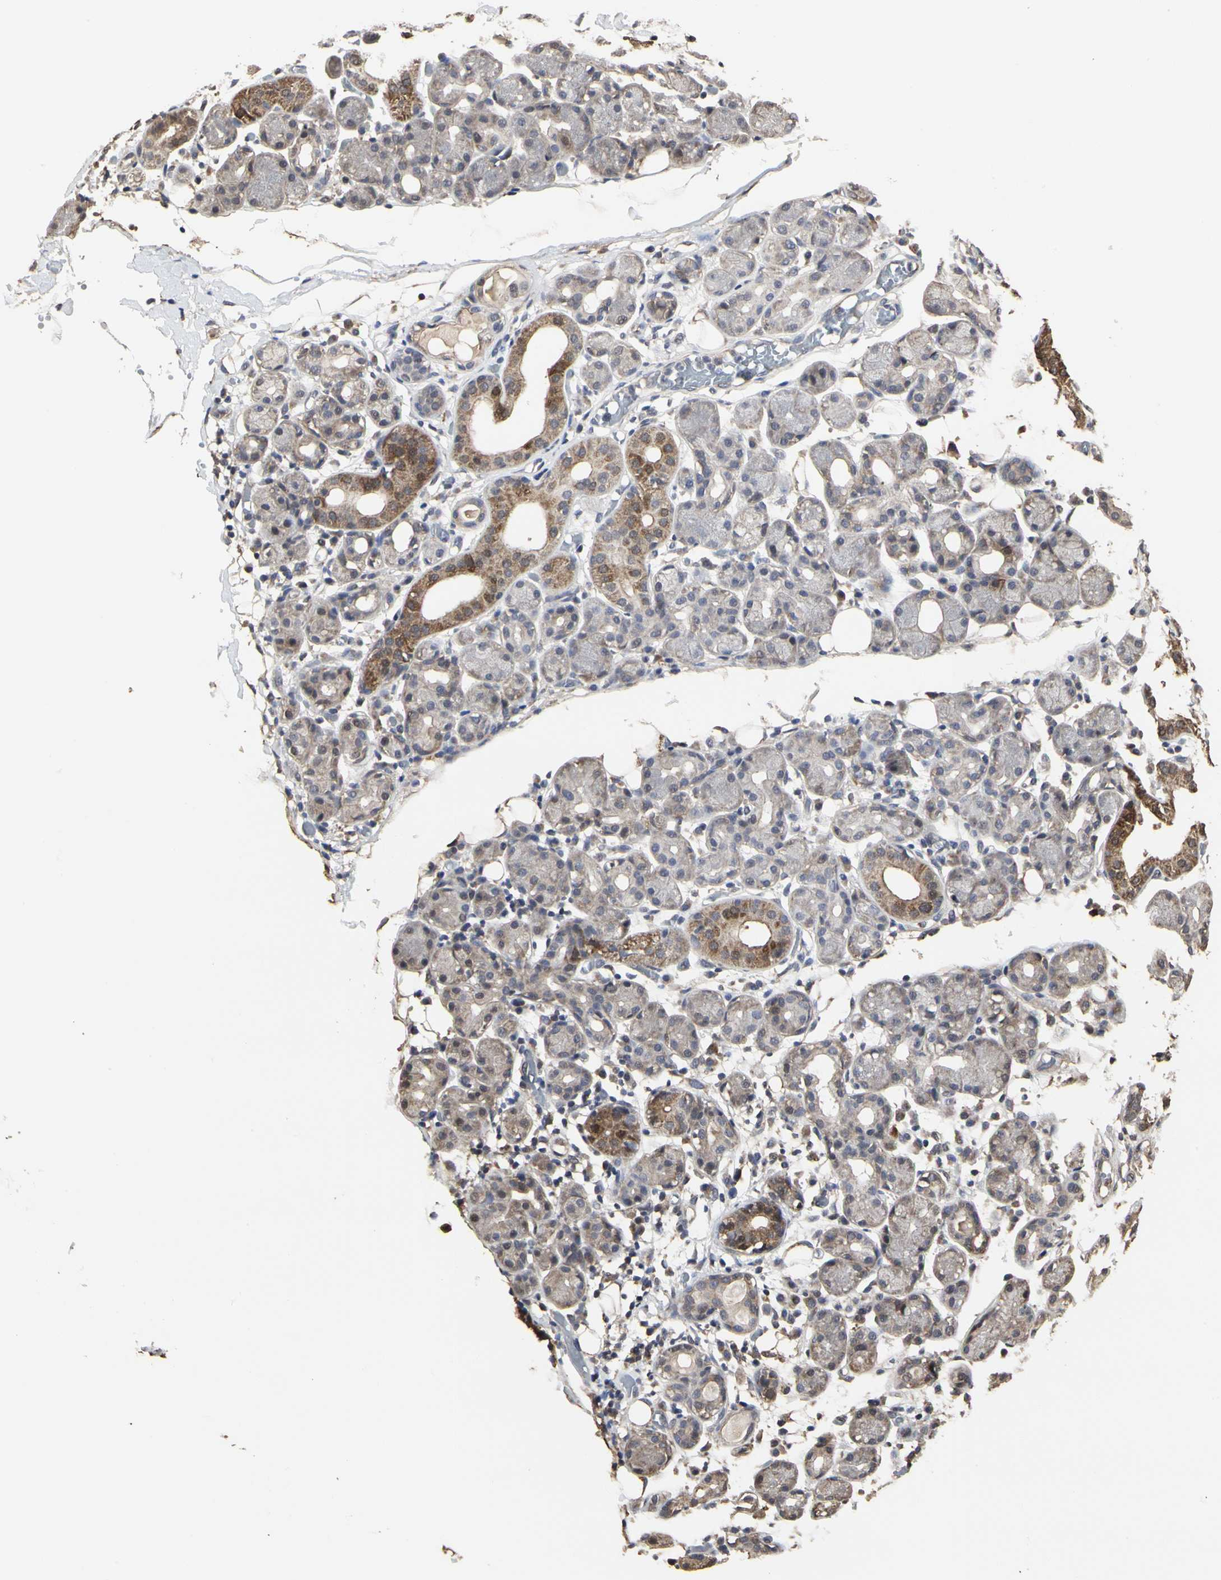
{"staining": {"intensity": "moderate", "quantity": "<25%", "location": "cytoplasmic/membranous"}, "tissue": "salivary gland", "cell_type": "Glandular cells", "image_type": "normal", "snomed": [{"axis": "morphology", "description": "Normal tissue, NOS"}, {"axis": "topography", "description": "Salivary gland"}, {"axis": "topography", "description": "Peripheral nerve tissue"}], "caption": "High-power microscopy captured an IHC photomicrograph of benign salivary gland, revealing moderate cytoplasmic/membranous positivity in approximately <25% of glandular cells. (IHC, brightfield microscopy, high magnification).", "gene": "TAOK1", "patient": {"sex": "male", "age": 62}}